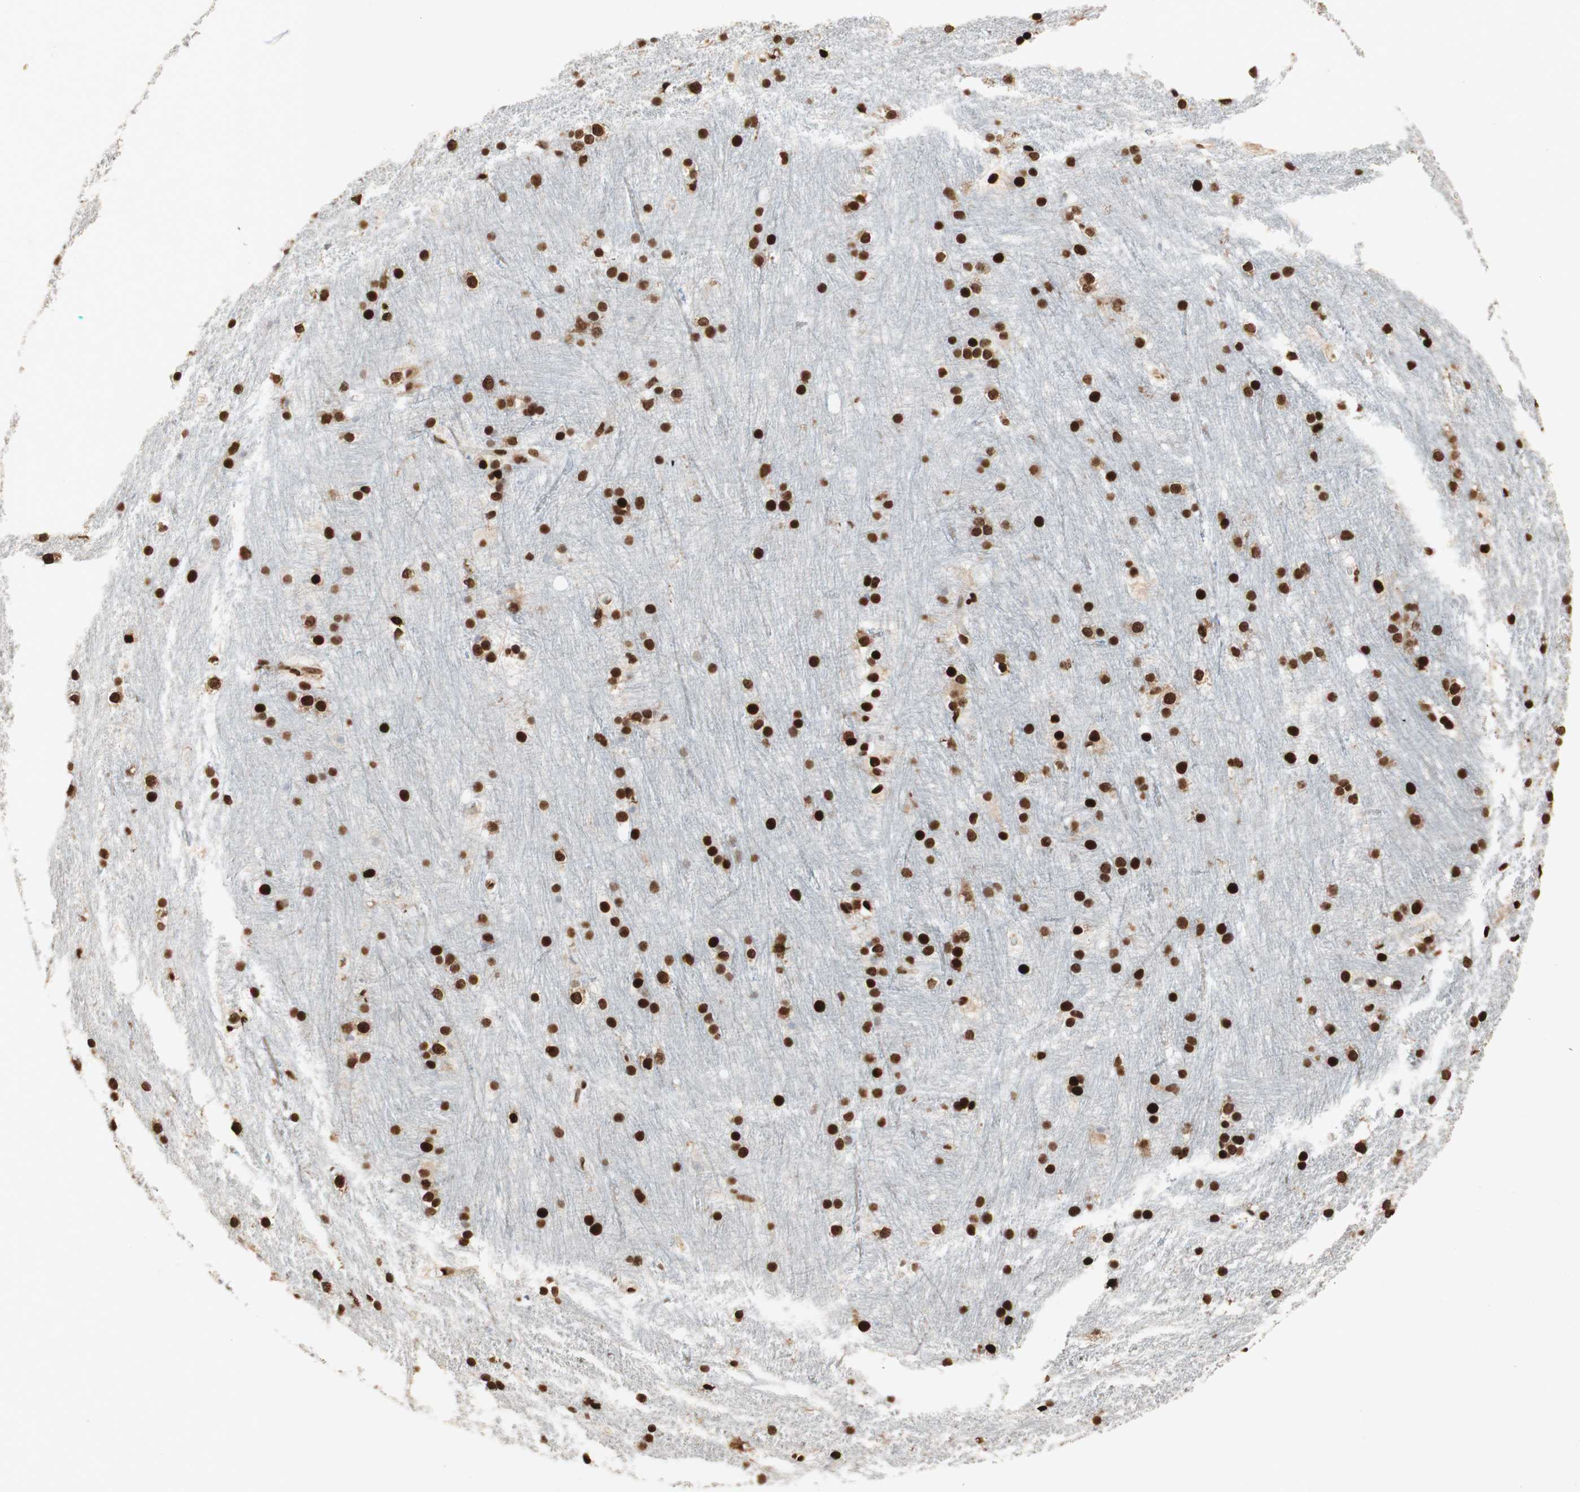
{"staining": {"intensity": "strong", "quantity": ">75%", "location": "nuclear"}, "tissue": "caudate", "cell_type": "Glial cells", "image_type": "normal", "snomed": [{"axis": "morphology", "description": "Normal tissue, NOS"}, {"axis": "topography", "description": "Lateral ventricle wall"}], "caption": "A high-resolution photomicrograph shows immunohistochemistry staining of normal caudate, which exhibits strong nuclear expression in approximately >75% of glial cells. (DAB (3,3'-diaminobenzidine) IHC with brightfield microscopy, high magnification).", "gene": "HNRNPA2B1", "patient": {"sex": "female", "age": 19}}